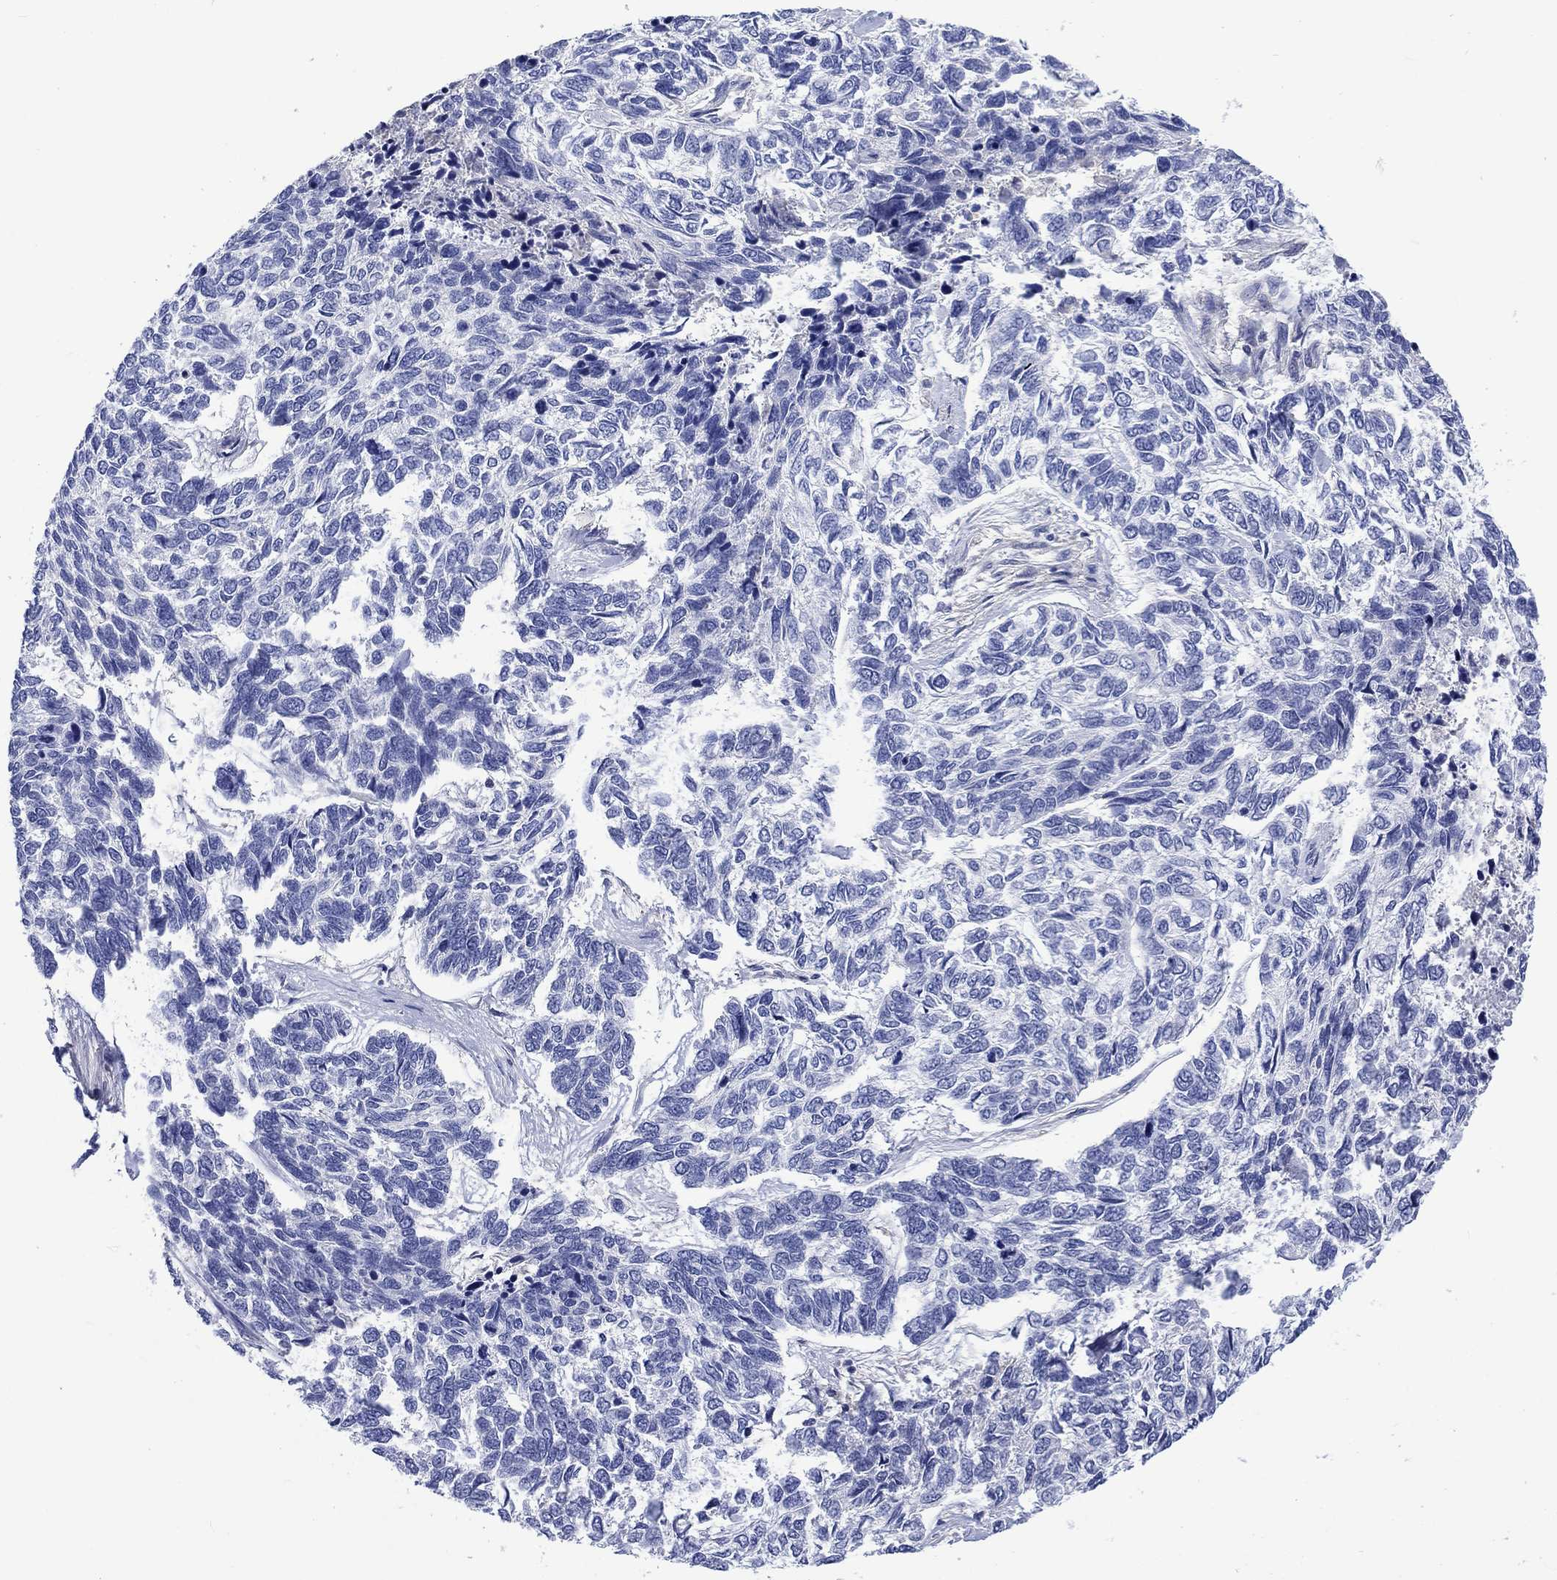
{"staining": {"intensity": "negative", "quantity": "none", "location": "none"}, "tissue": "skin cancer", "cell_type": "Tumor cells", "image_type": "cancer", "snomed": [{"axis": "morphology", "description": "Basal cell carcinoma"}, {"axis": "topography", "description": "Skin"}], "caption": "DAB immunohistochemical staining of skin cancer (basal cell carcinoma) reveals no significant expression in tumor cells.", "gene": "TOMM20L", "patient": {"sex": "female", "age": 65}}